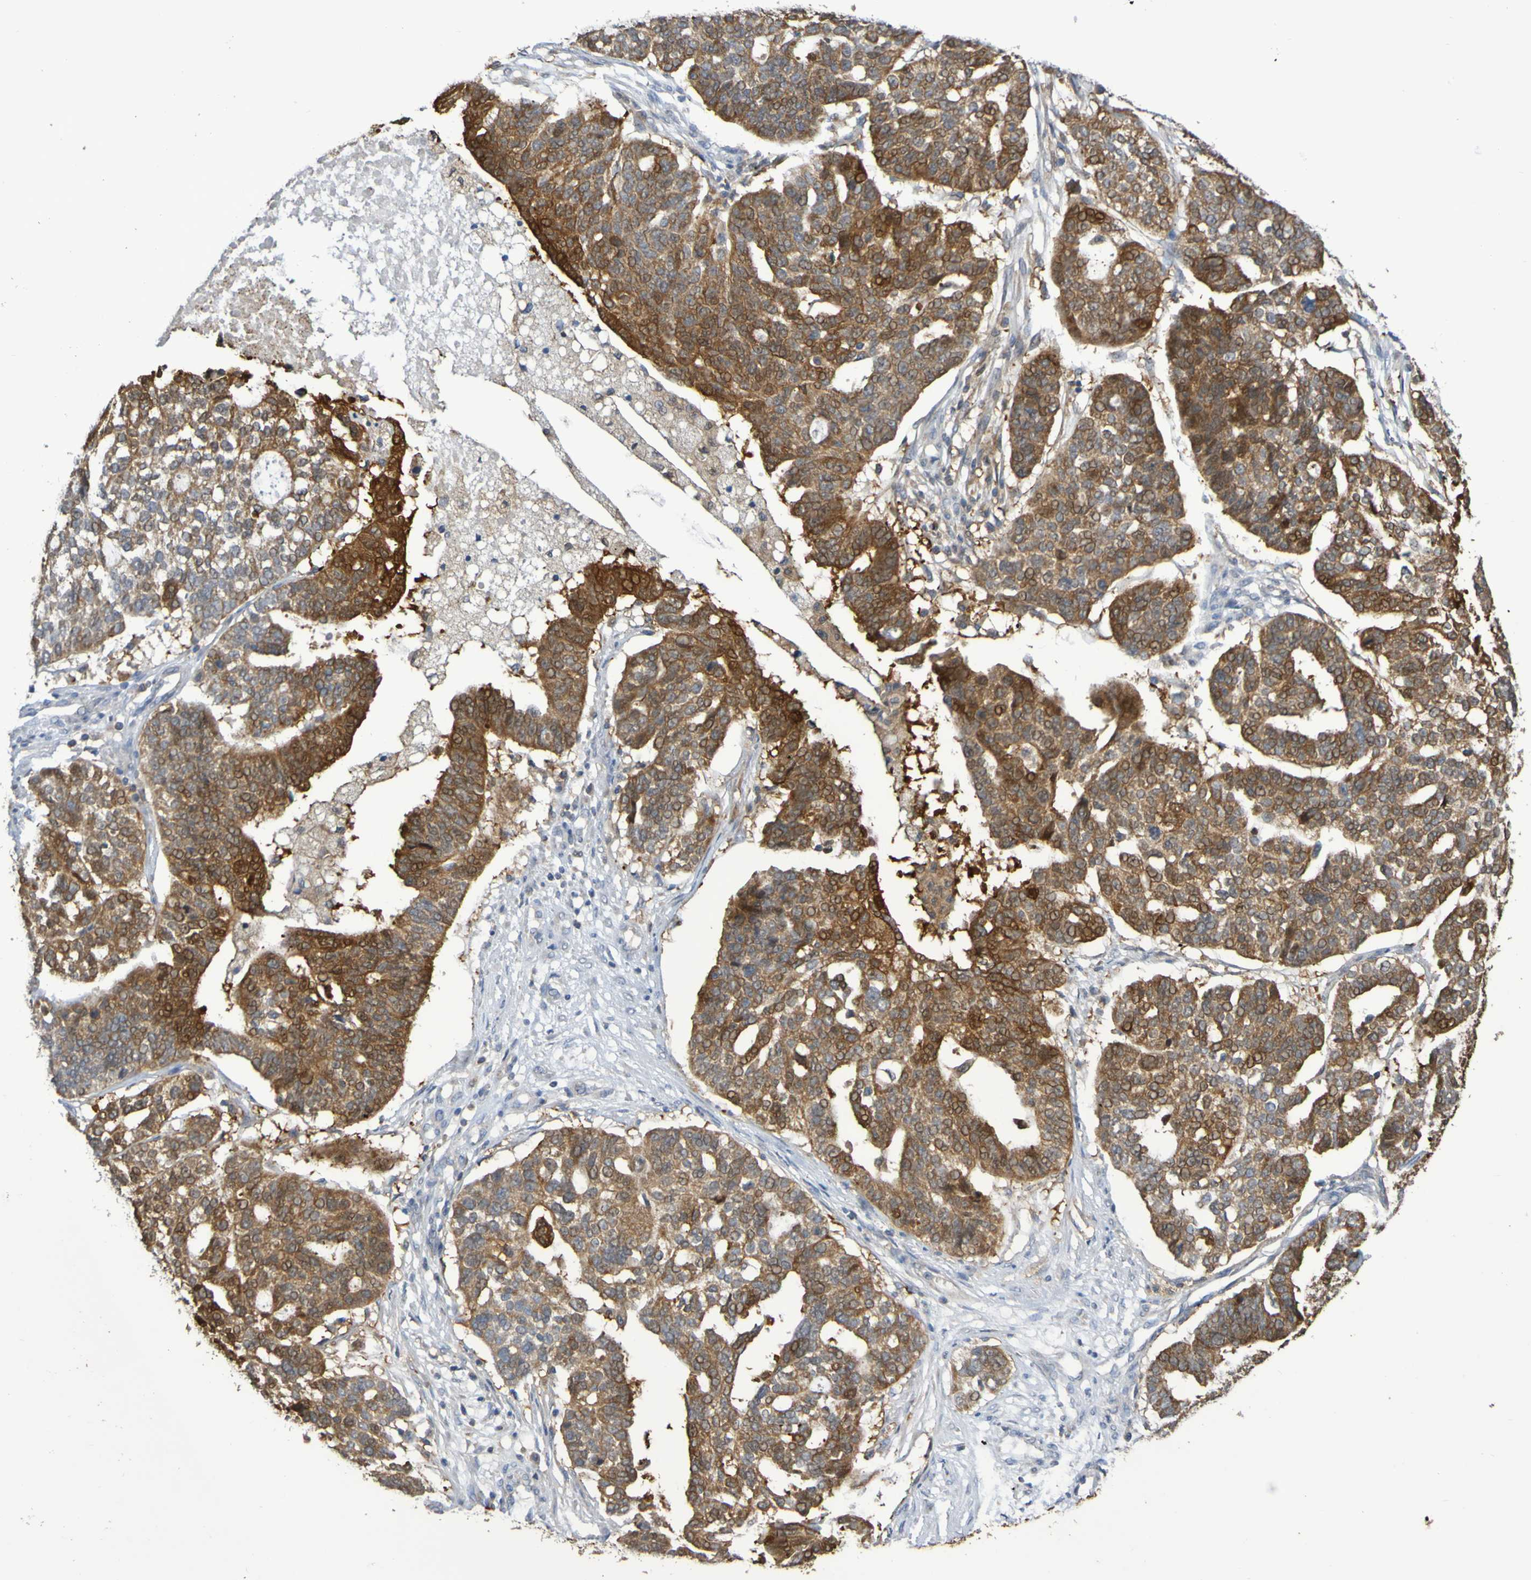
{"staining": {"intensity": "moderate", "quantity": ">75%", "location": "cytoplasmic/membranous"}, "tissue": "ovarian cancer", "cell_type": "Tumor cells", "image_type": "cancer", "snomed": [{"axis": "morphology", "description": "Cystadenocarcinoma, serous, NOS"}, {"axis": "topography", "description": "Ovary"}], "caption": "Immunohistochemical staining of ovarian serous cystadenocarcinoma exhibits moderate cytoplasmic/membranous protein staining in about >75% of tumor cells.", "gene": "C3orf18", "patient": {"sex": "female", "age": 59}}